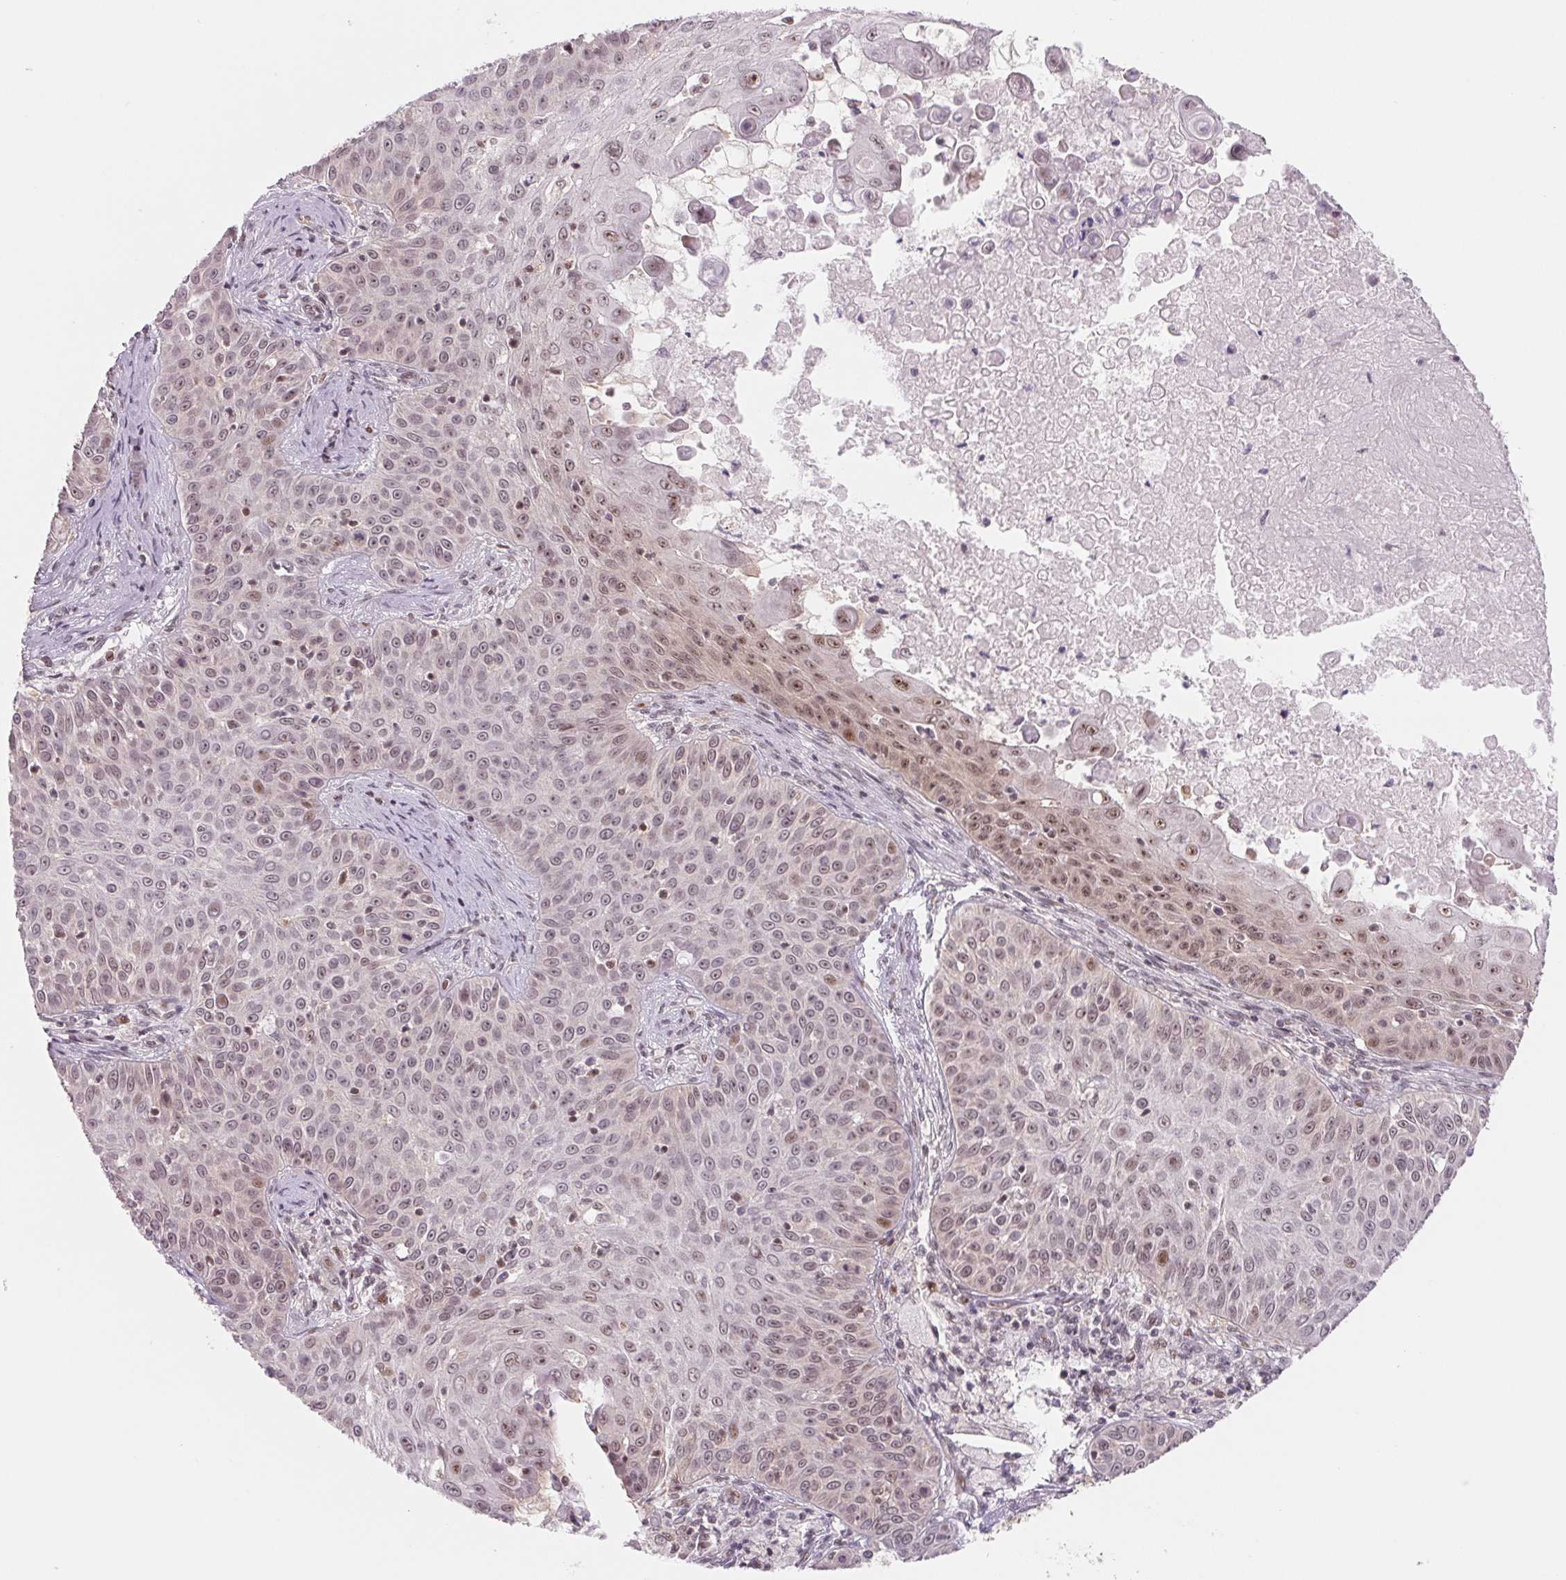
{"staining": {"intensity": "weak", "quantity": "25%-75%", "location": "nuclear"}, "tissue": "skin cancer", "cell_type": "Tumor cells", "image_type": "cancer", "snomed": [{"axis": "morphology", "description": "Squamous cell carcinoma, NOS"}, {"axis": "topography", "description": "Skin"}], "caption": "Brown immunohistochemical staining in human squamous cell carcinoma (skin) demonstrates weak nuclear positivity in about 25%-75% of tumor cells.", "gene": "DNAJB6", "patient": {"sex": "male", "age": 82}}